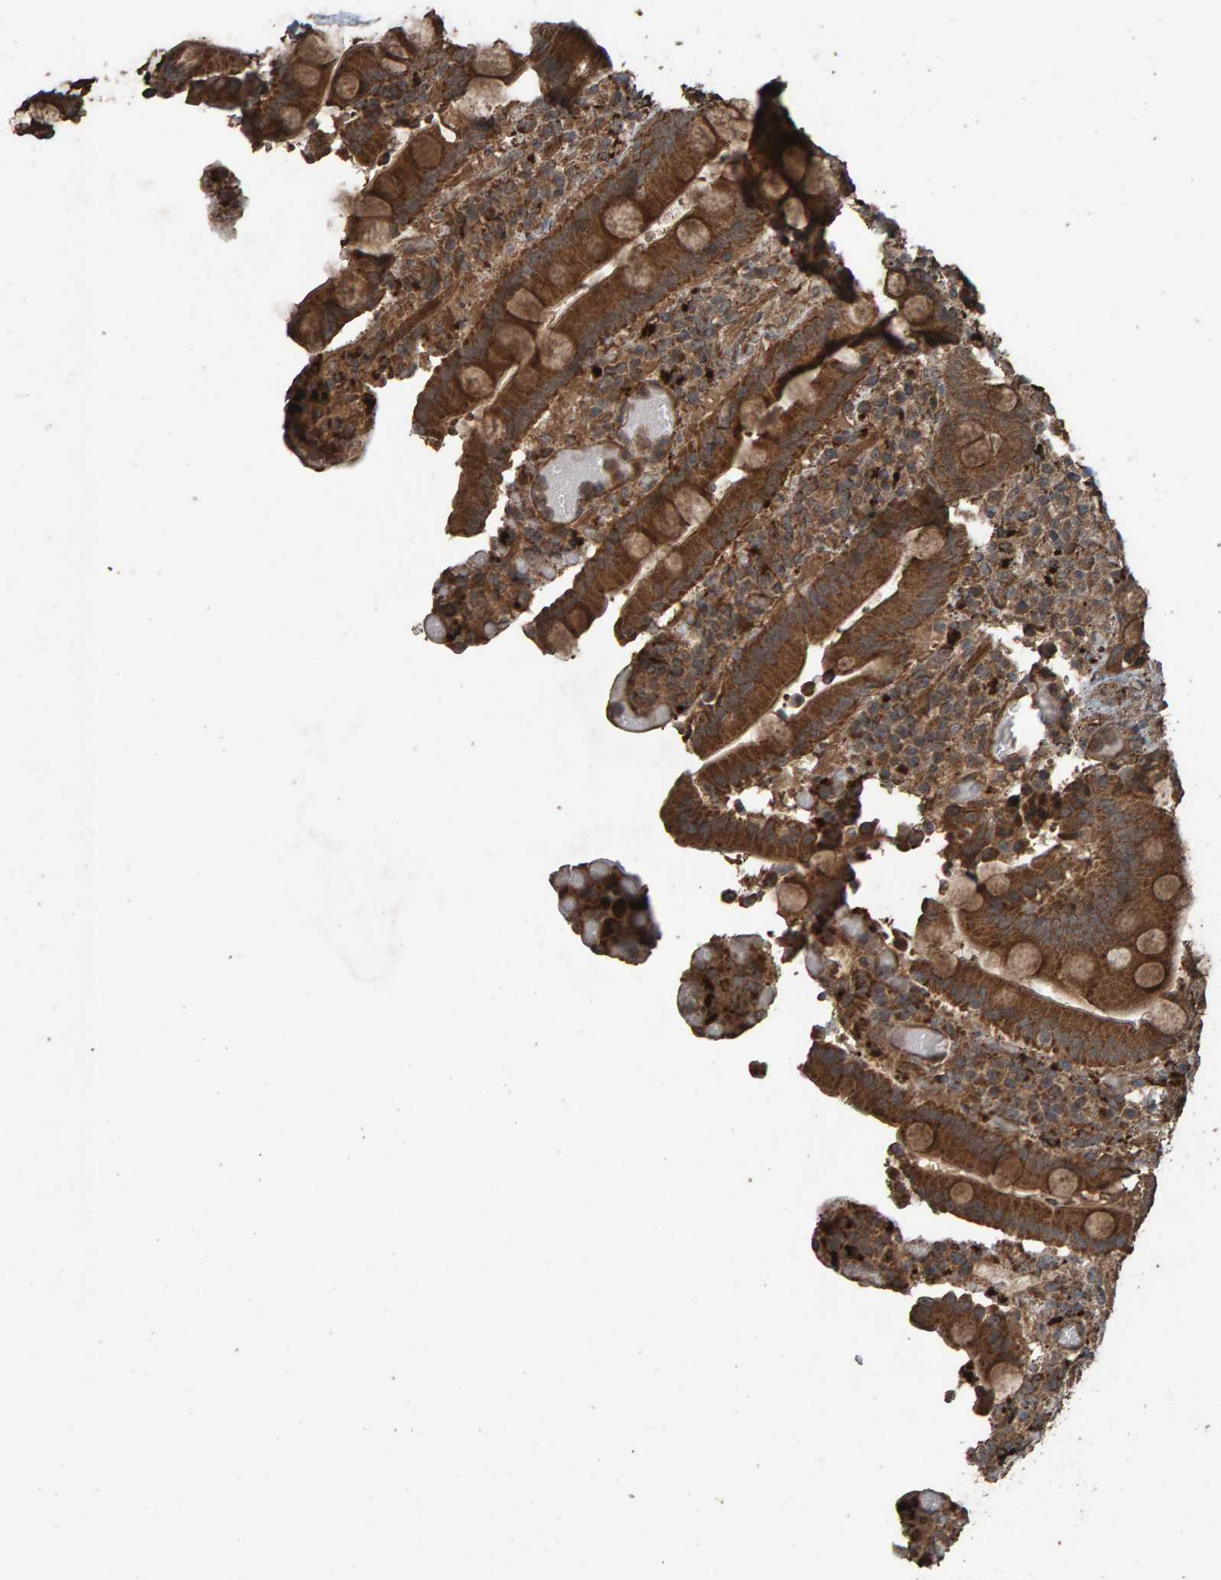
{"staining": {"intensity": "moderate", "quantity": ">75%", "location": "cytoplasmic/membranous"}, "tissue": "duodenum", "cell_type": "Glandular cells", "image_type": "normal", "snomed": [{"axis": "morphology", "description": "Normal tissue, NOS"}, {"axis": "topography", "description": "Small intestine, NOS"}], "caption": "Normal duodenum was stained to show a protein in brown. There is medium levels of moderate cytoplasmic/membranous positivity in approximately >75% of glandular cells. (DAB IHC, brown staining for protein, blue staining for nuclei).", "gene": "DUS1L", "patient": {"sex": "female", "age": 71}}